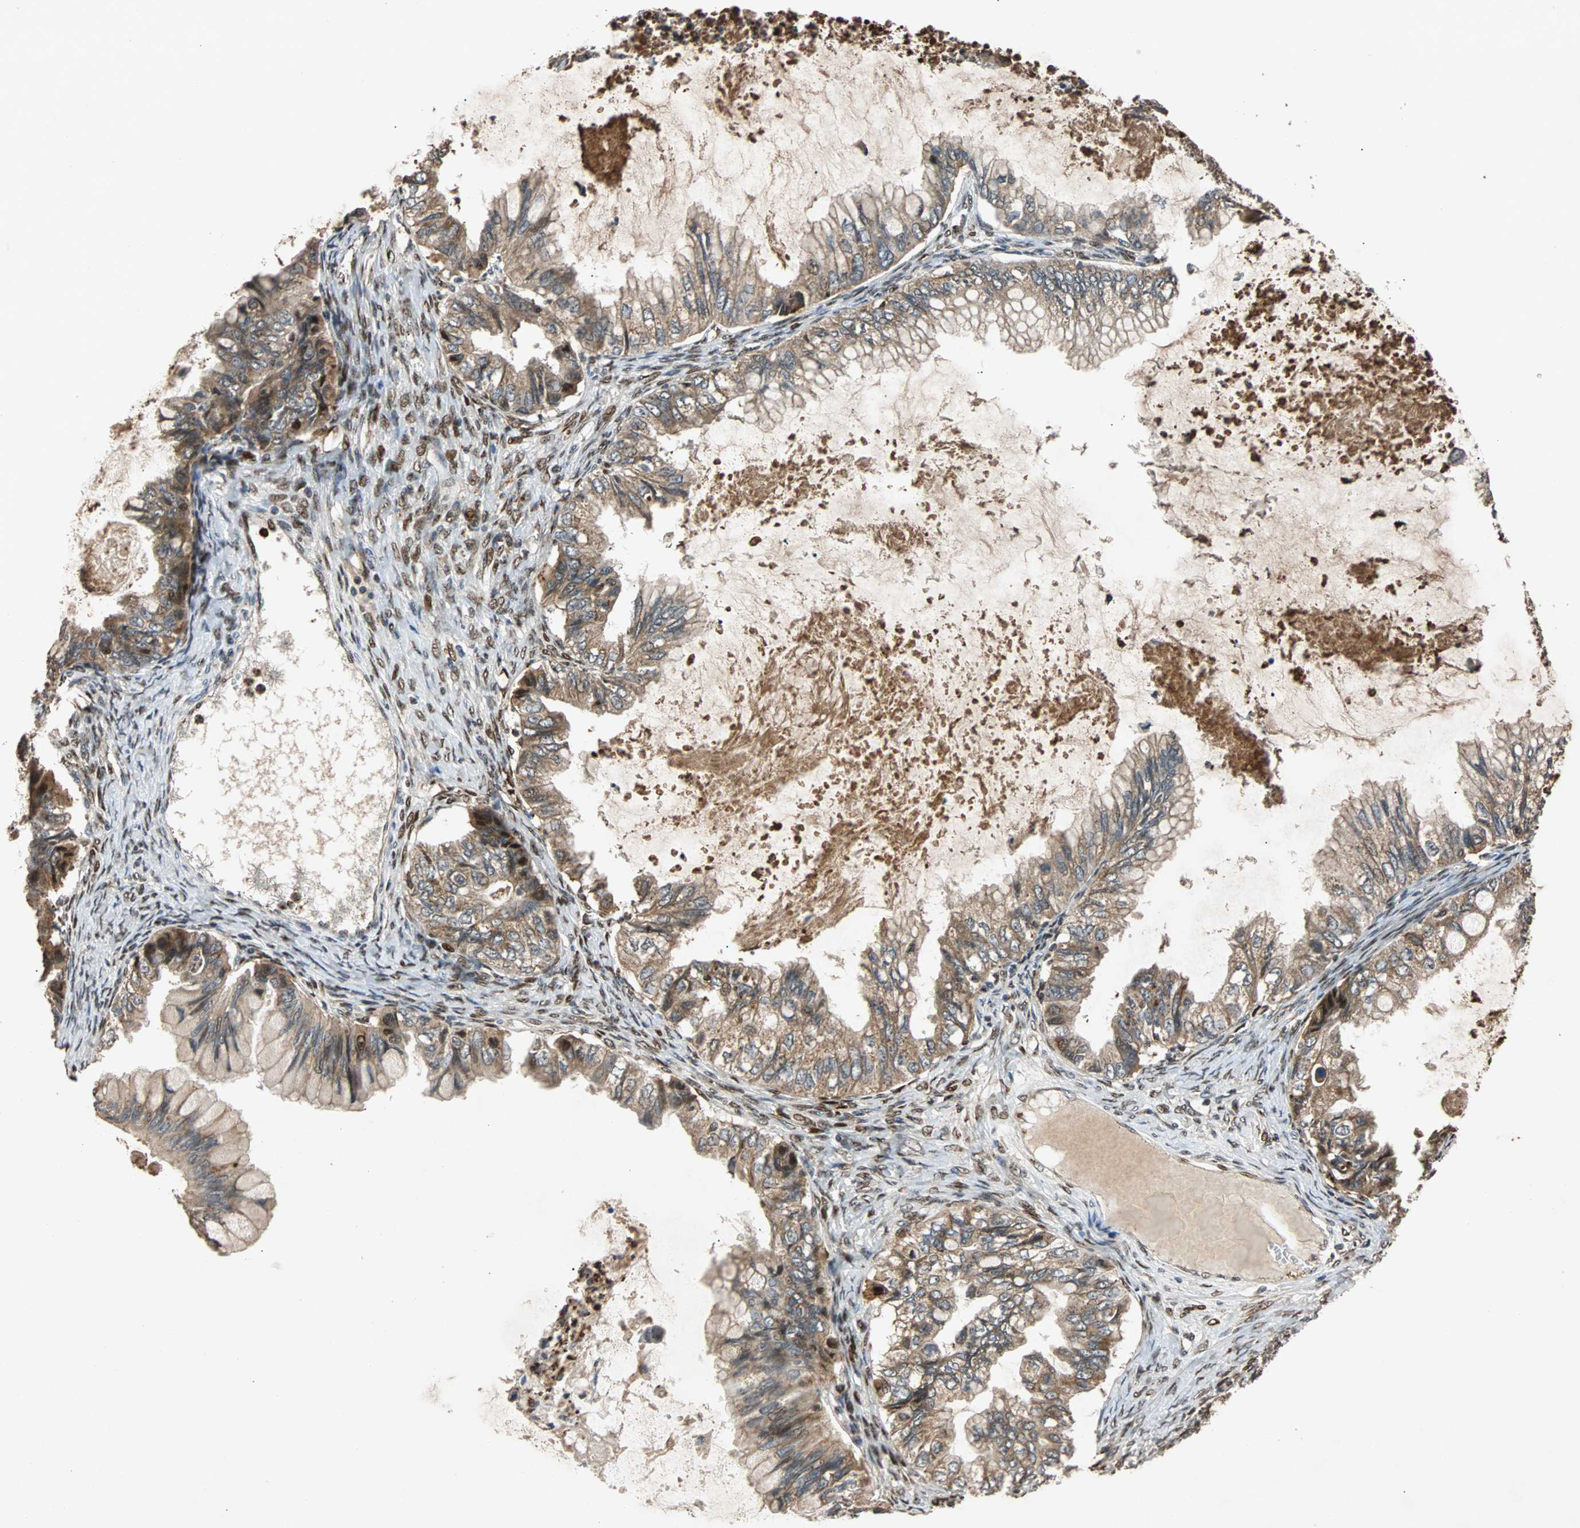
{"staining": {"intensity": "moderate", "quantity": ">75%", "location": "cytoplasmic/membranous,nuclear"}, "tissue": "ovarian cancer", "cell_type": "Tumor cells", "image_type": "cancer", "snomed": [{"axis": "morphology", "description": "Cystadenocarcinoma, mucinous, NOS"}, {"axis": "topography", "description": "Ovary"}], "caption": "Immunohistochemistry (IHC) histopathology image of ovarian cancer stained for a protein (brown), which shows medium levels of moderate cytoplasmic/membranous and nuclear expression in approximately >75% of tumor cells.", "gene": "USP31", "patient": {"sex": "female", "age": 80}}